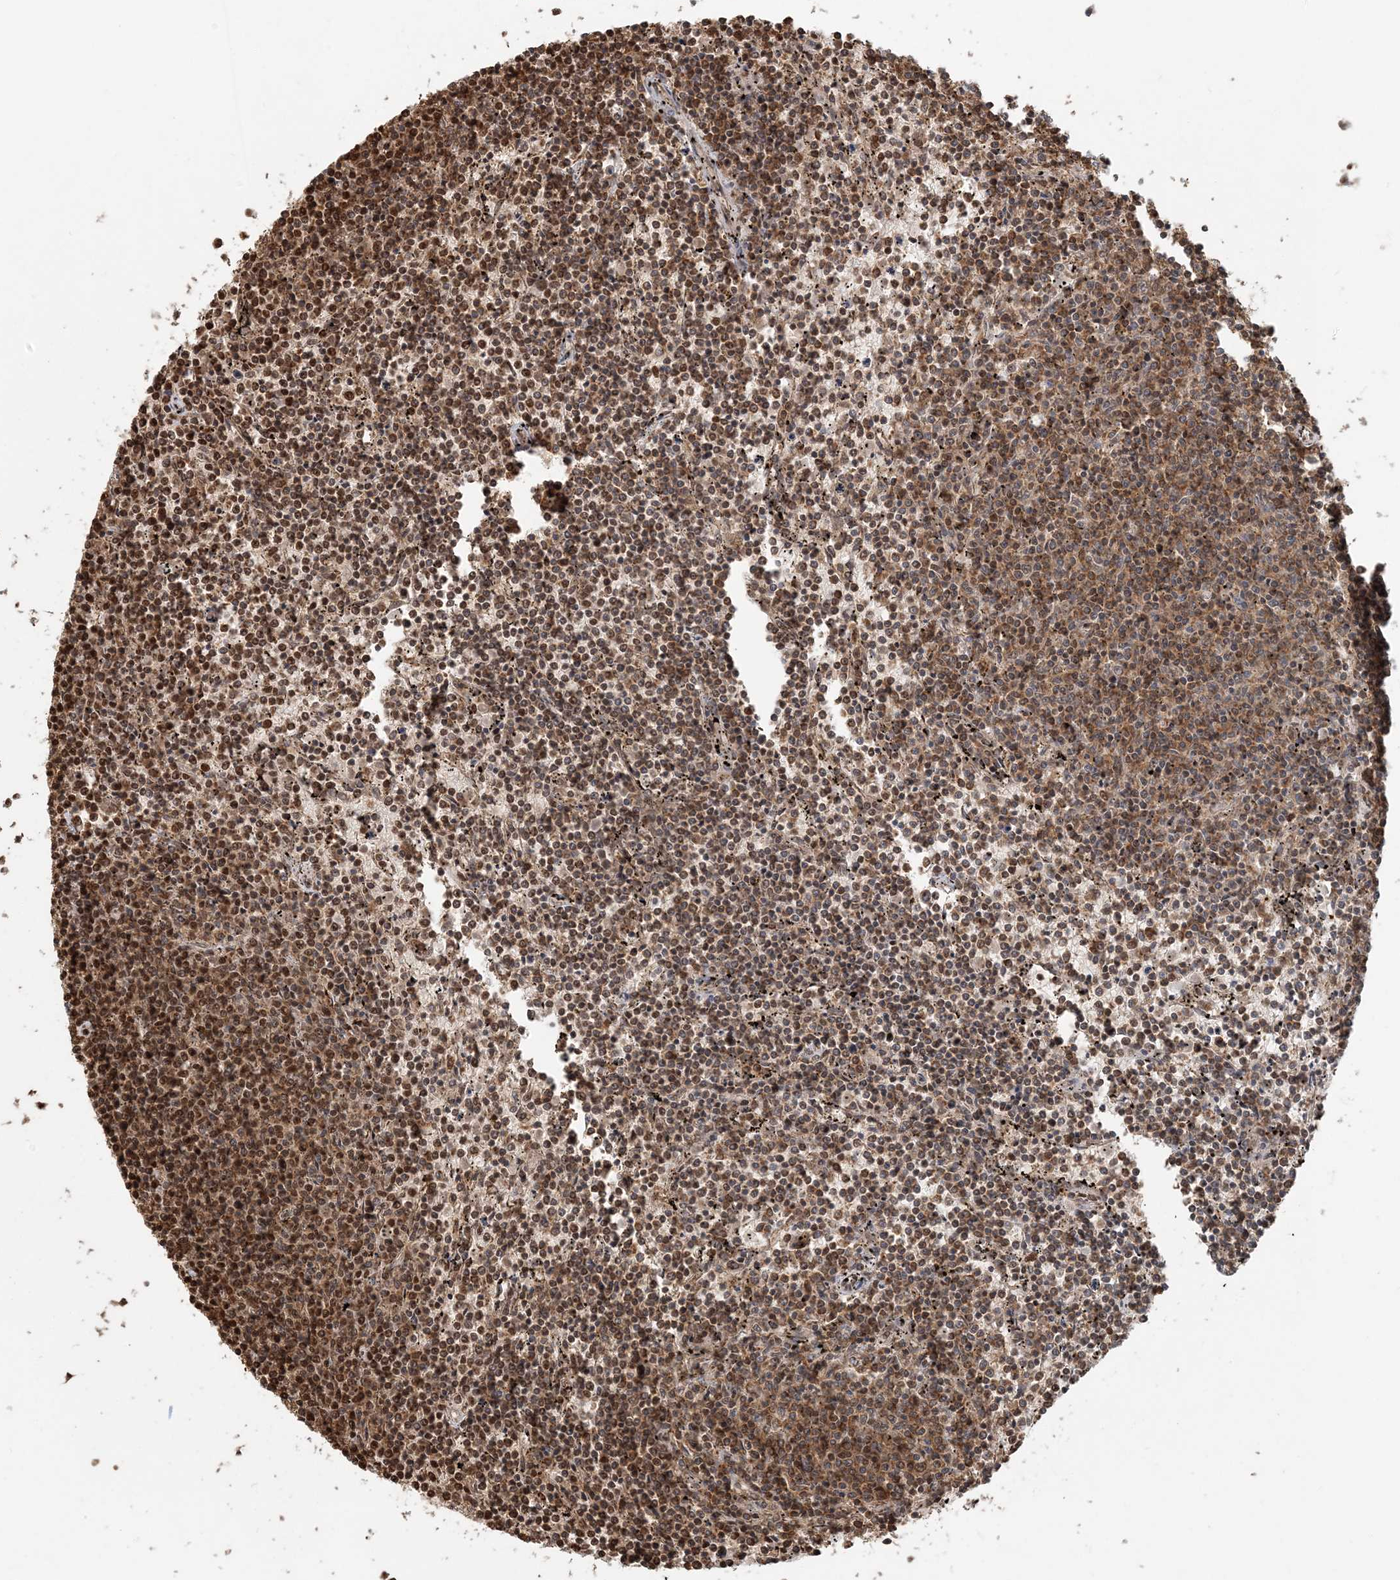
{"staining": {"intensity": "moderate", "quantity": ">75%", "location": "nuclear"}, "tissue": "lymphoma", "cell_type": "Tumor cells", "image_type": "cancer", "snomed": [{"axis": "morphology", "description": "Malignant lymphoma, non-Hodgkin's type, Low grade"}, {"axis": "topography", "description": "Spleen"}], "caption": "This image demonstrates immunohistochemistry (IHC) staining of human malignant lymphoma, non-Hodgkin's type (low-grade), with medium moderate nuclear positivity in about >75% of tumor cells.", "gene": "ARHGAP35", "patient": {"sex": "female", "age": 50}}